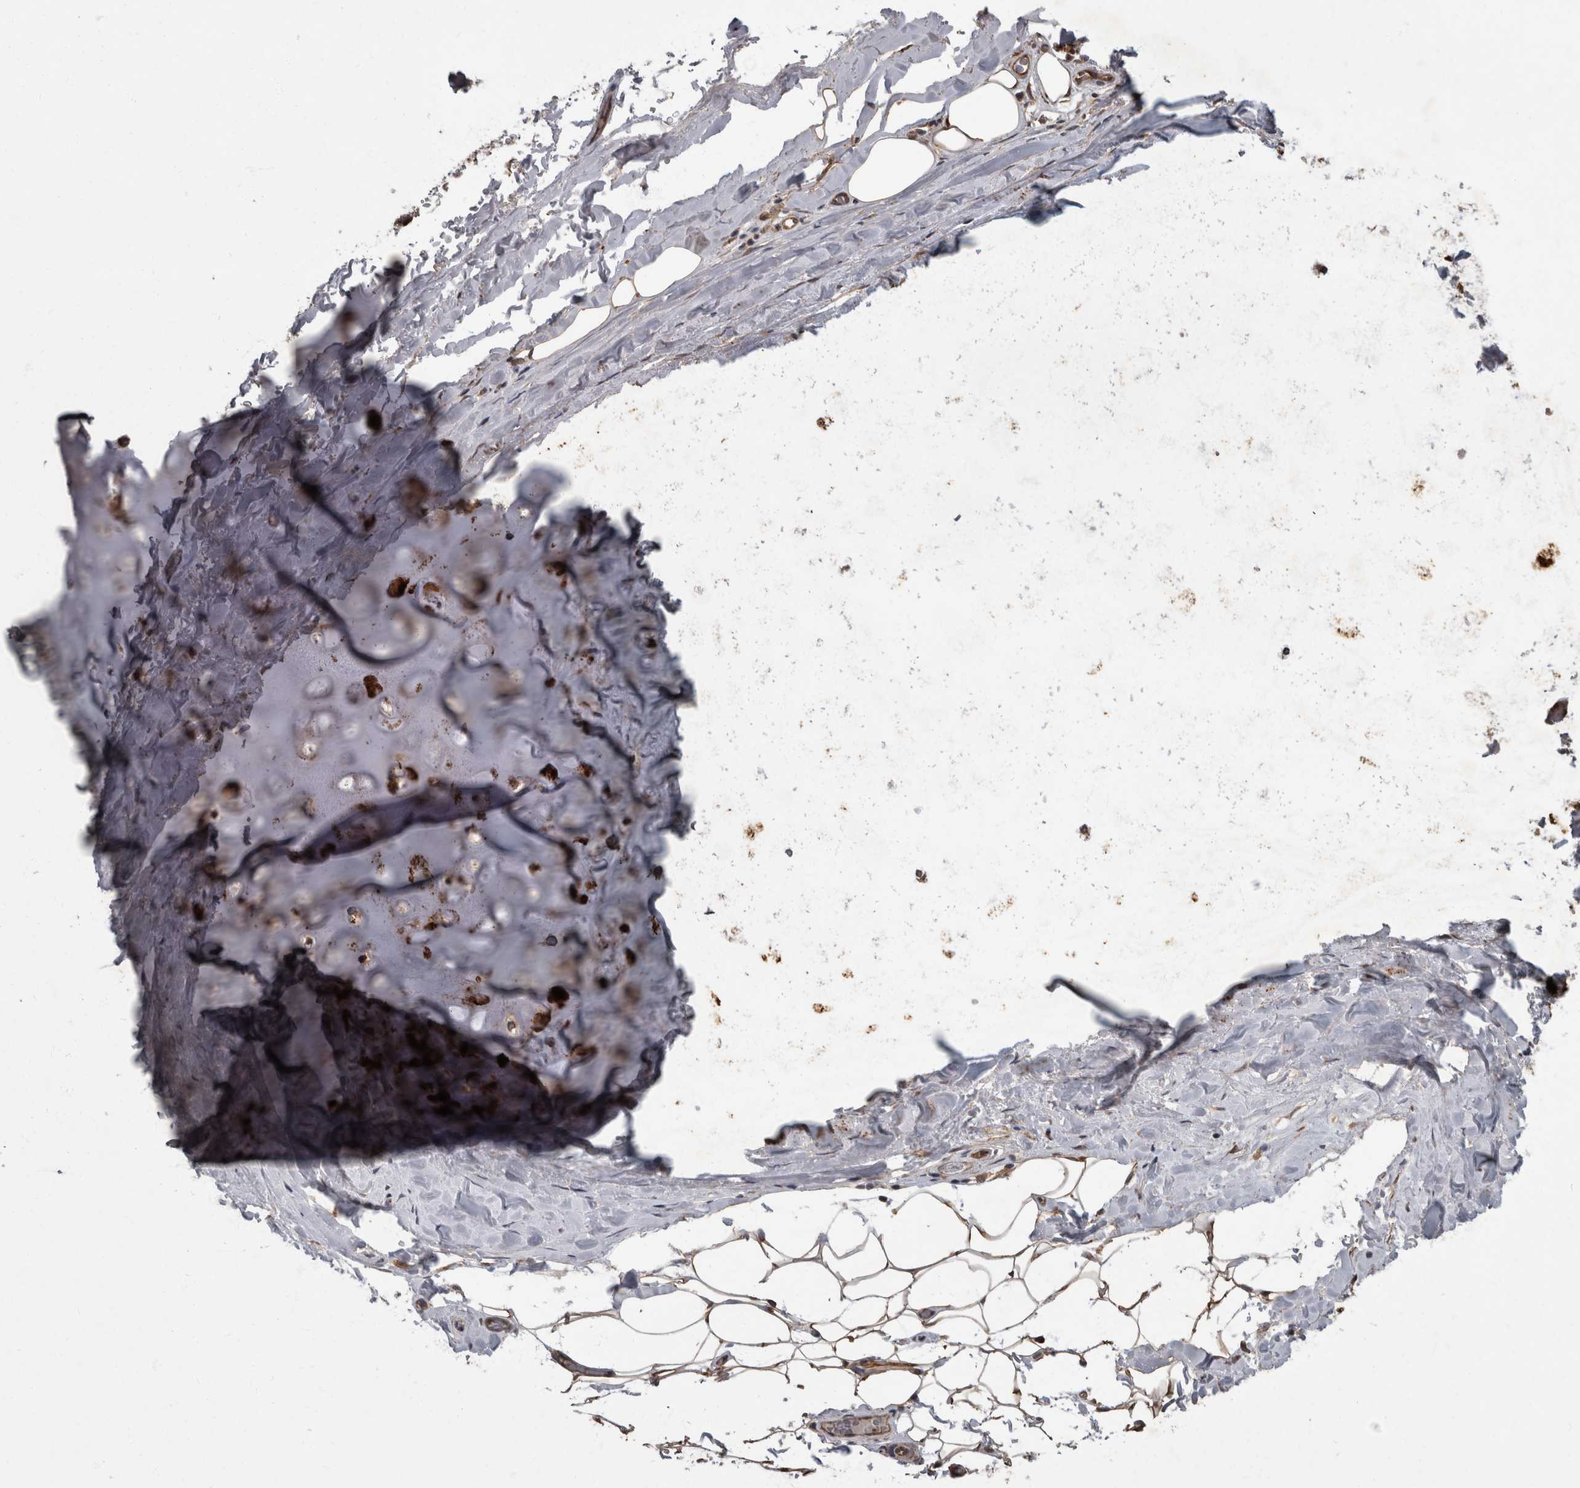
{"staining": {"intensity": "strong", "quantity": ">75%", "location": "cytoplasmic/membranous"}, "tissue": "adipose tissue", "cell_type": "Adipocytes", "image_type": "normal", "snomed": [{"axis": "morphology", "description": "Normal tissue, NOS"}, {"axis": "topography", "description": "Cartilage tissue"}], "caption": "High-magnification brightfield microscopy of benign adipose tissue stained with DAB (3,3'-diaminobenzidine) (brown) and counterstained with hematoxylin (blue). adipocytes exhibit strong cytoplasmic/membranous expression is seen in about>75% of cells.", "gene": "VEGFD", "patient": {"sex": "female", "age": 63}}